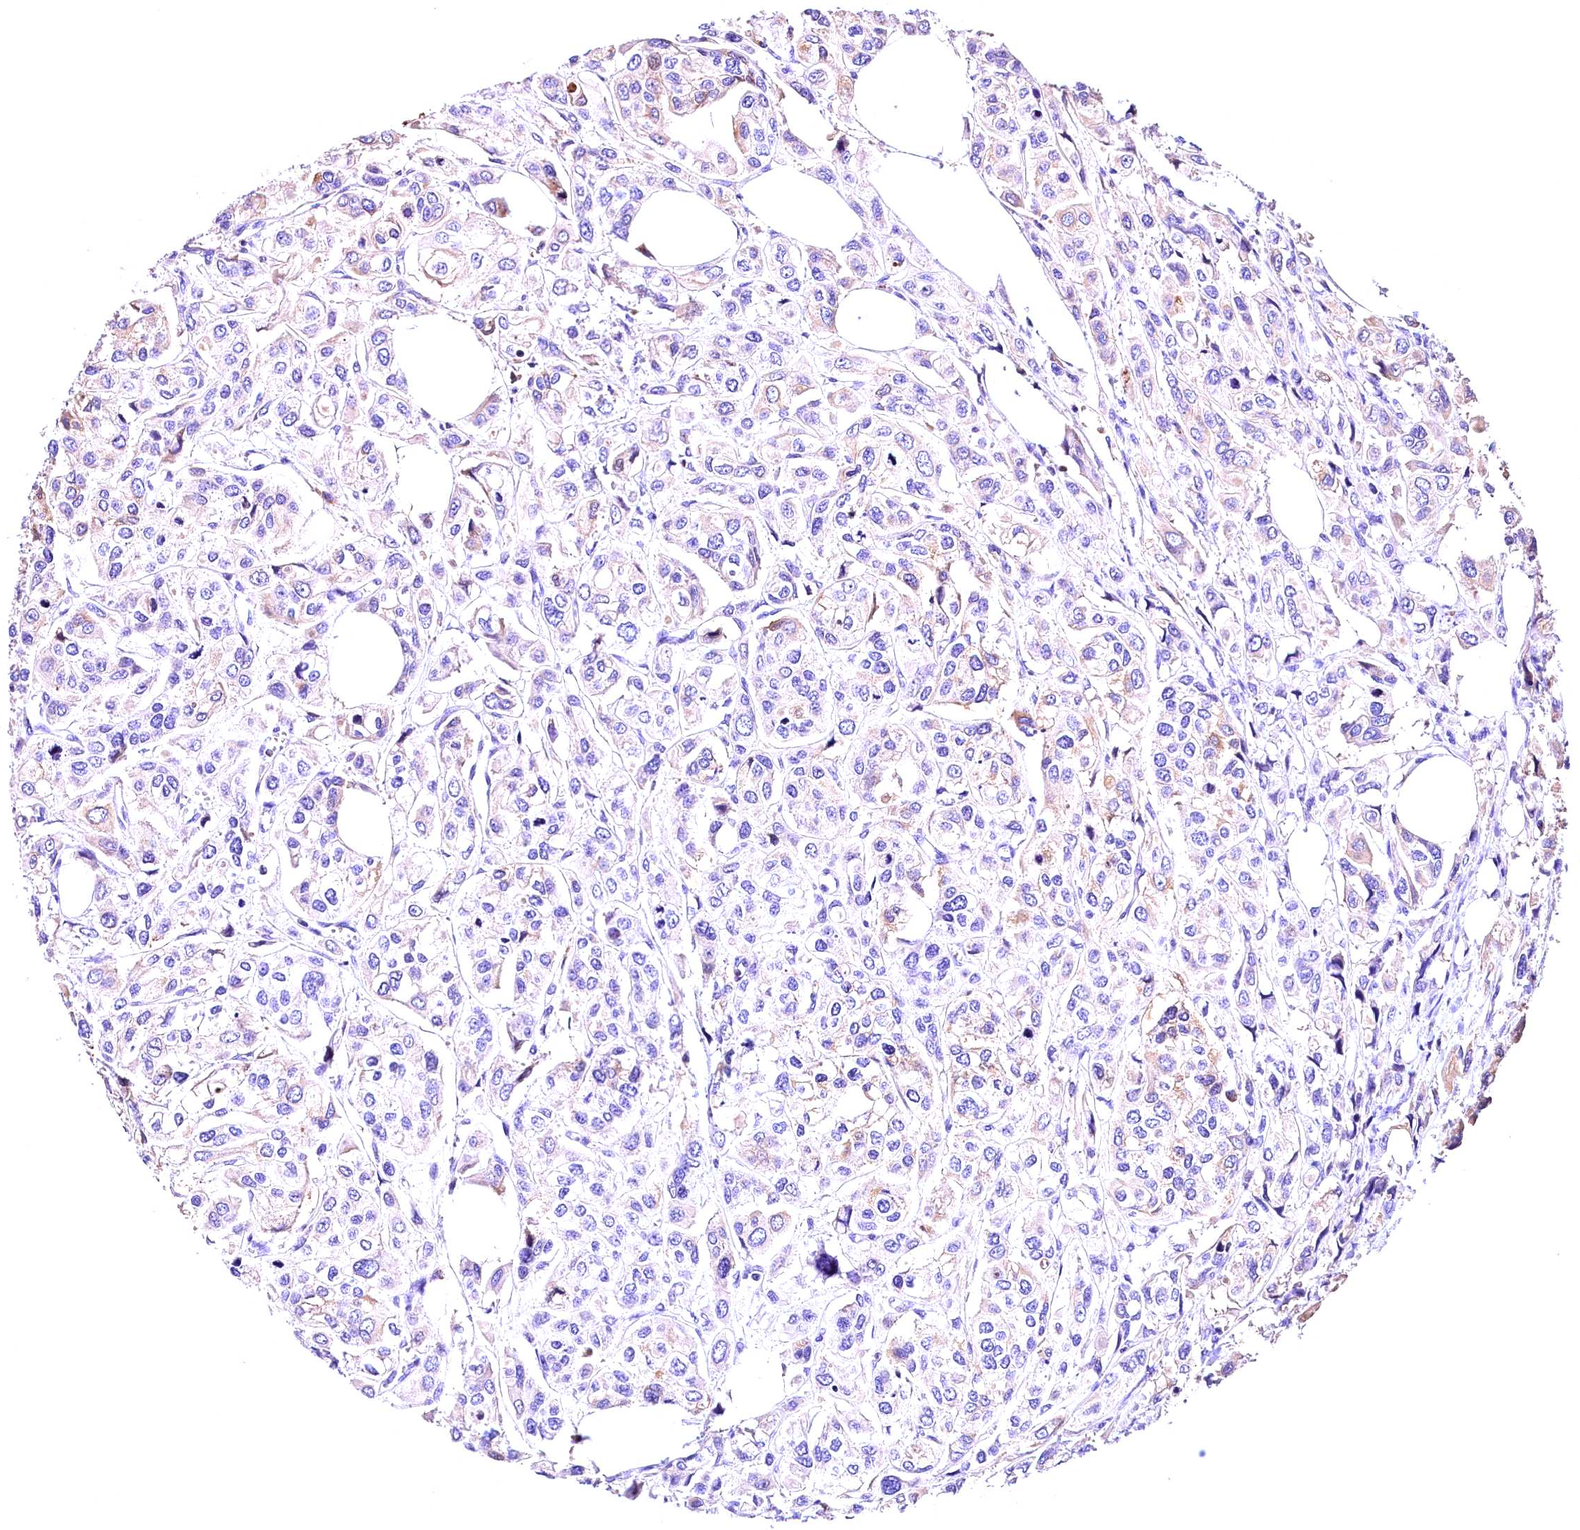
{"staining": {"intensity": "weak", "quantity": "<25%", "location": "cytoplasmic/membranous"}, "tissue": "urothelial cancer", "cell_type": "Tumor cells", "image_type": "cancer", "snomed": [{"axis": "morphology", "description": "Urothelial carcinoma, High grade"}, {"axis": "topography", "description": "Urinary bladder"}], "caption": "Image shows no protein expression in tumor cells of urothelial cancer tissue. (IHC, brightfield microscopy, high magnification).", "gene": "ARMC6", "patient": {"sex": "male", "age": 67}}